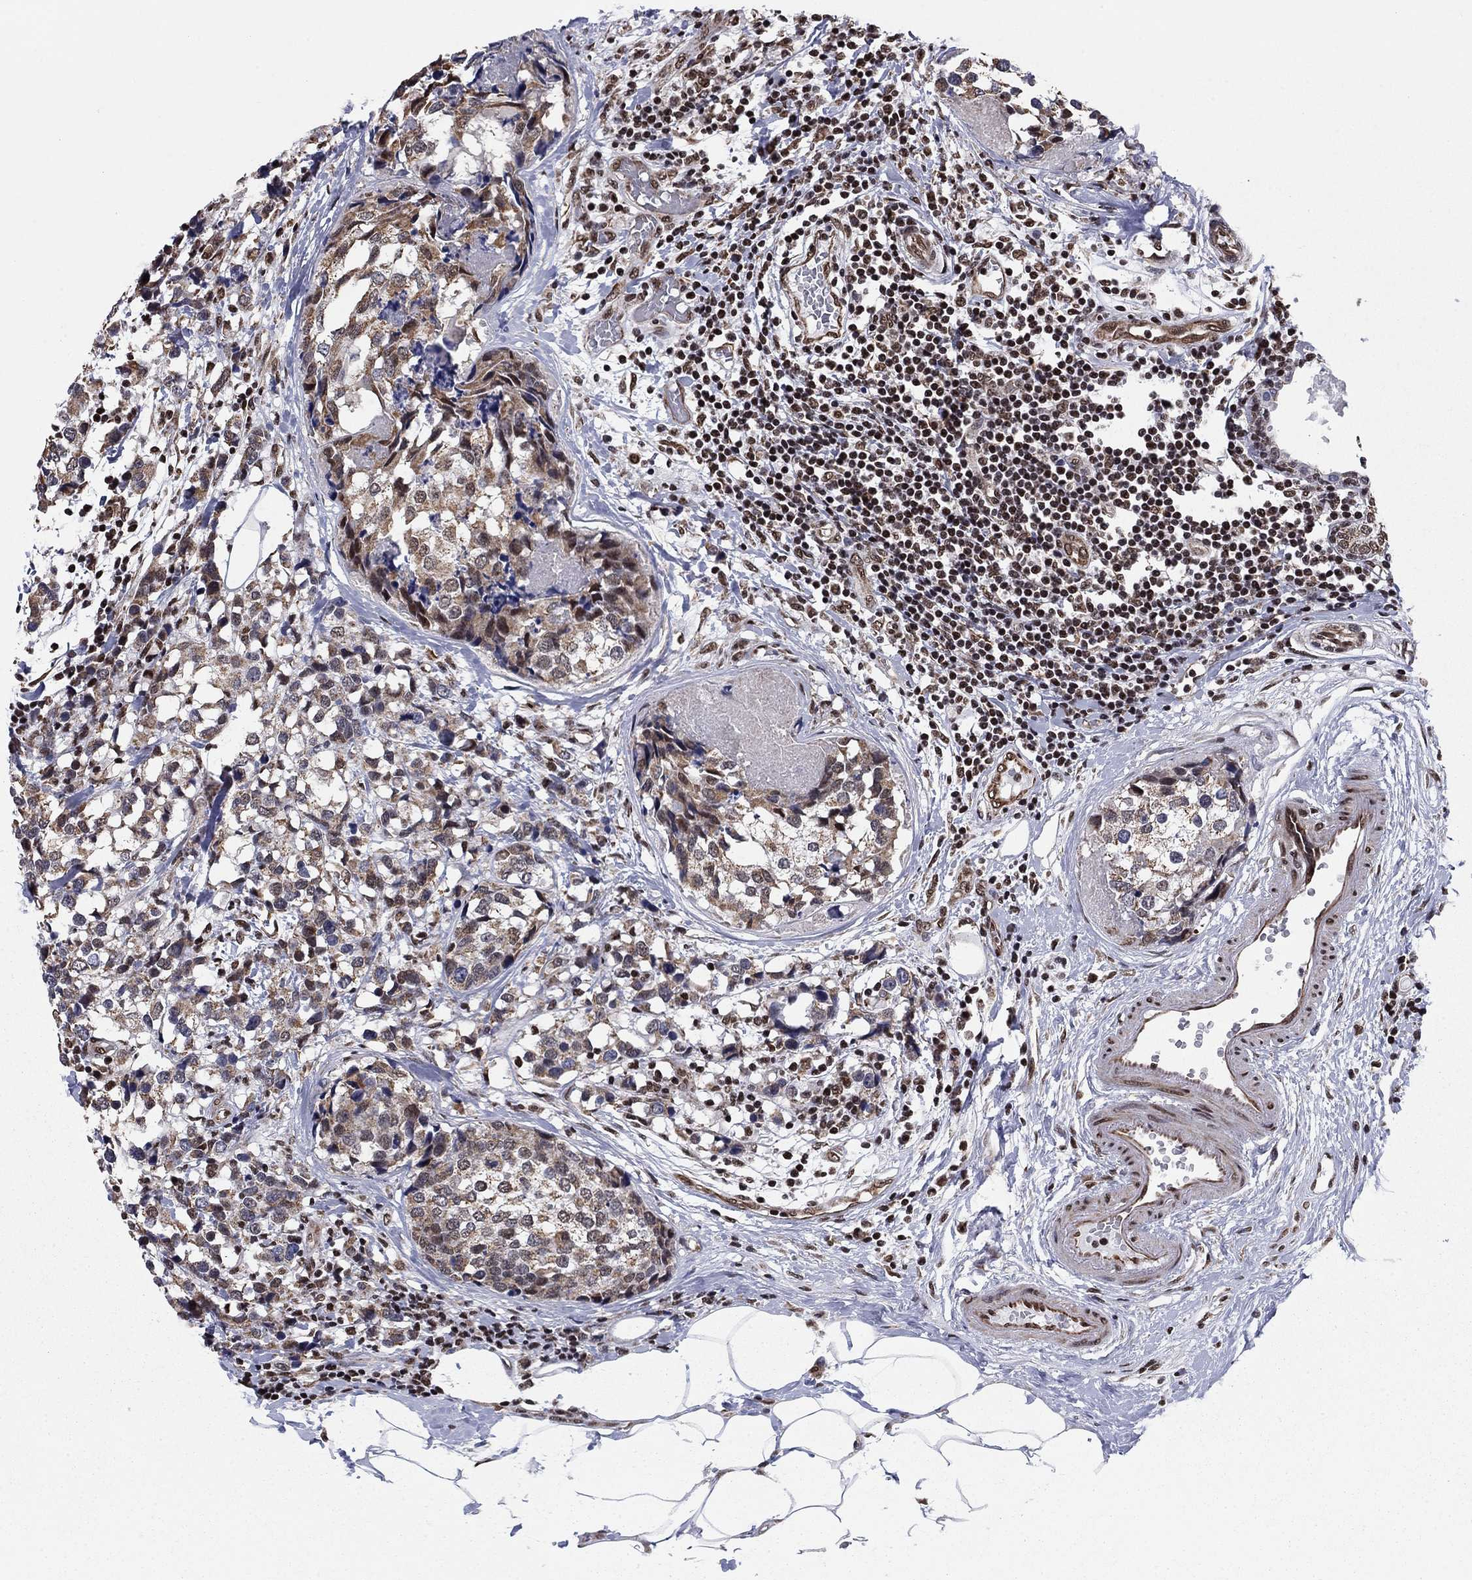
{"staining": {"intensity": "weak", "quantity": "25%-75%", "location": "cytoplasmic/membranous,nuclear"}, "tissue": "breast cancer", "cell_type": "Tumor cells", "image_type": "cancer", "snomed": [{"axis": "morphology", "description": "Lobular carcinoma"}, {"axis": "topography", "description": "Breast"}], "caption": "Breast lobular carcinoma stained with immunohistochemistry (IHC) displays weak cytoplasmic/membranous and nuclear expression in about 25%-75% of tumor cells.", "gene": "N4BP2", "patient": {"sex": "female", "age": 59}}